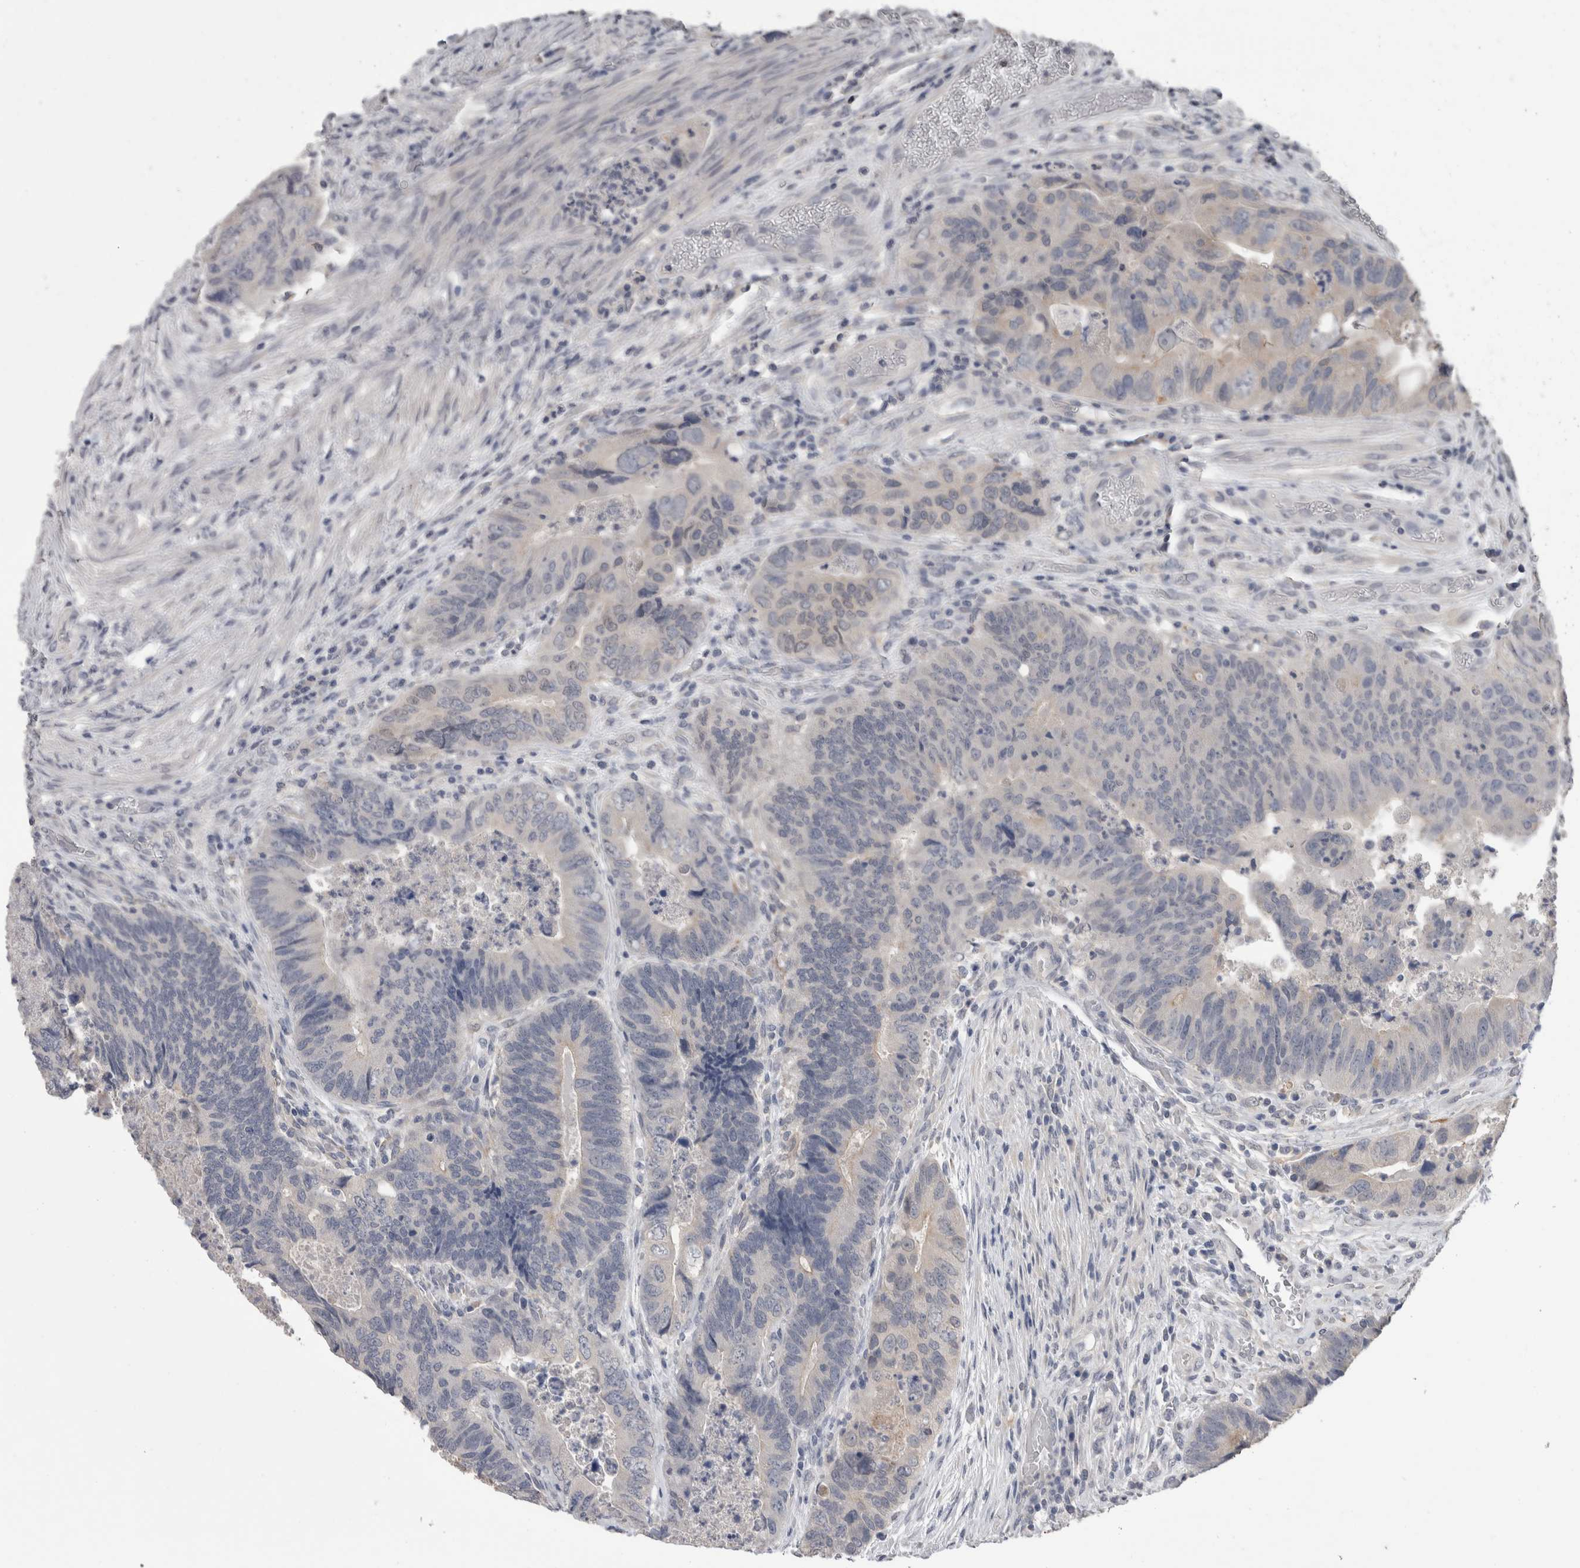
{"staining": {"intensity": "negative", "quantity": "none", "location": "none"}, "tissue": "colorectal cancer", "cell_type": "Tumor cells", "image_type": "cancer", "snomed": [{"axis": "morphology", "description": "Adenocarcinoma, NOS"}, {"axis": "topography", "description": "Rectum"}], "caption": "High power microscopy photomicrograph of an IHC micrograph of colorectal cancer (adenocarcinoma), revealing no significant positivity in tumor cells.", "gene": "FHOD3", "patient": {"sex": "male", "age": 63}}